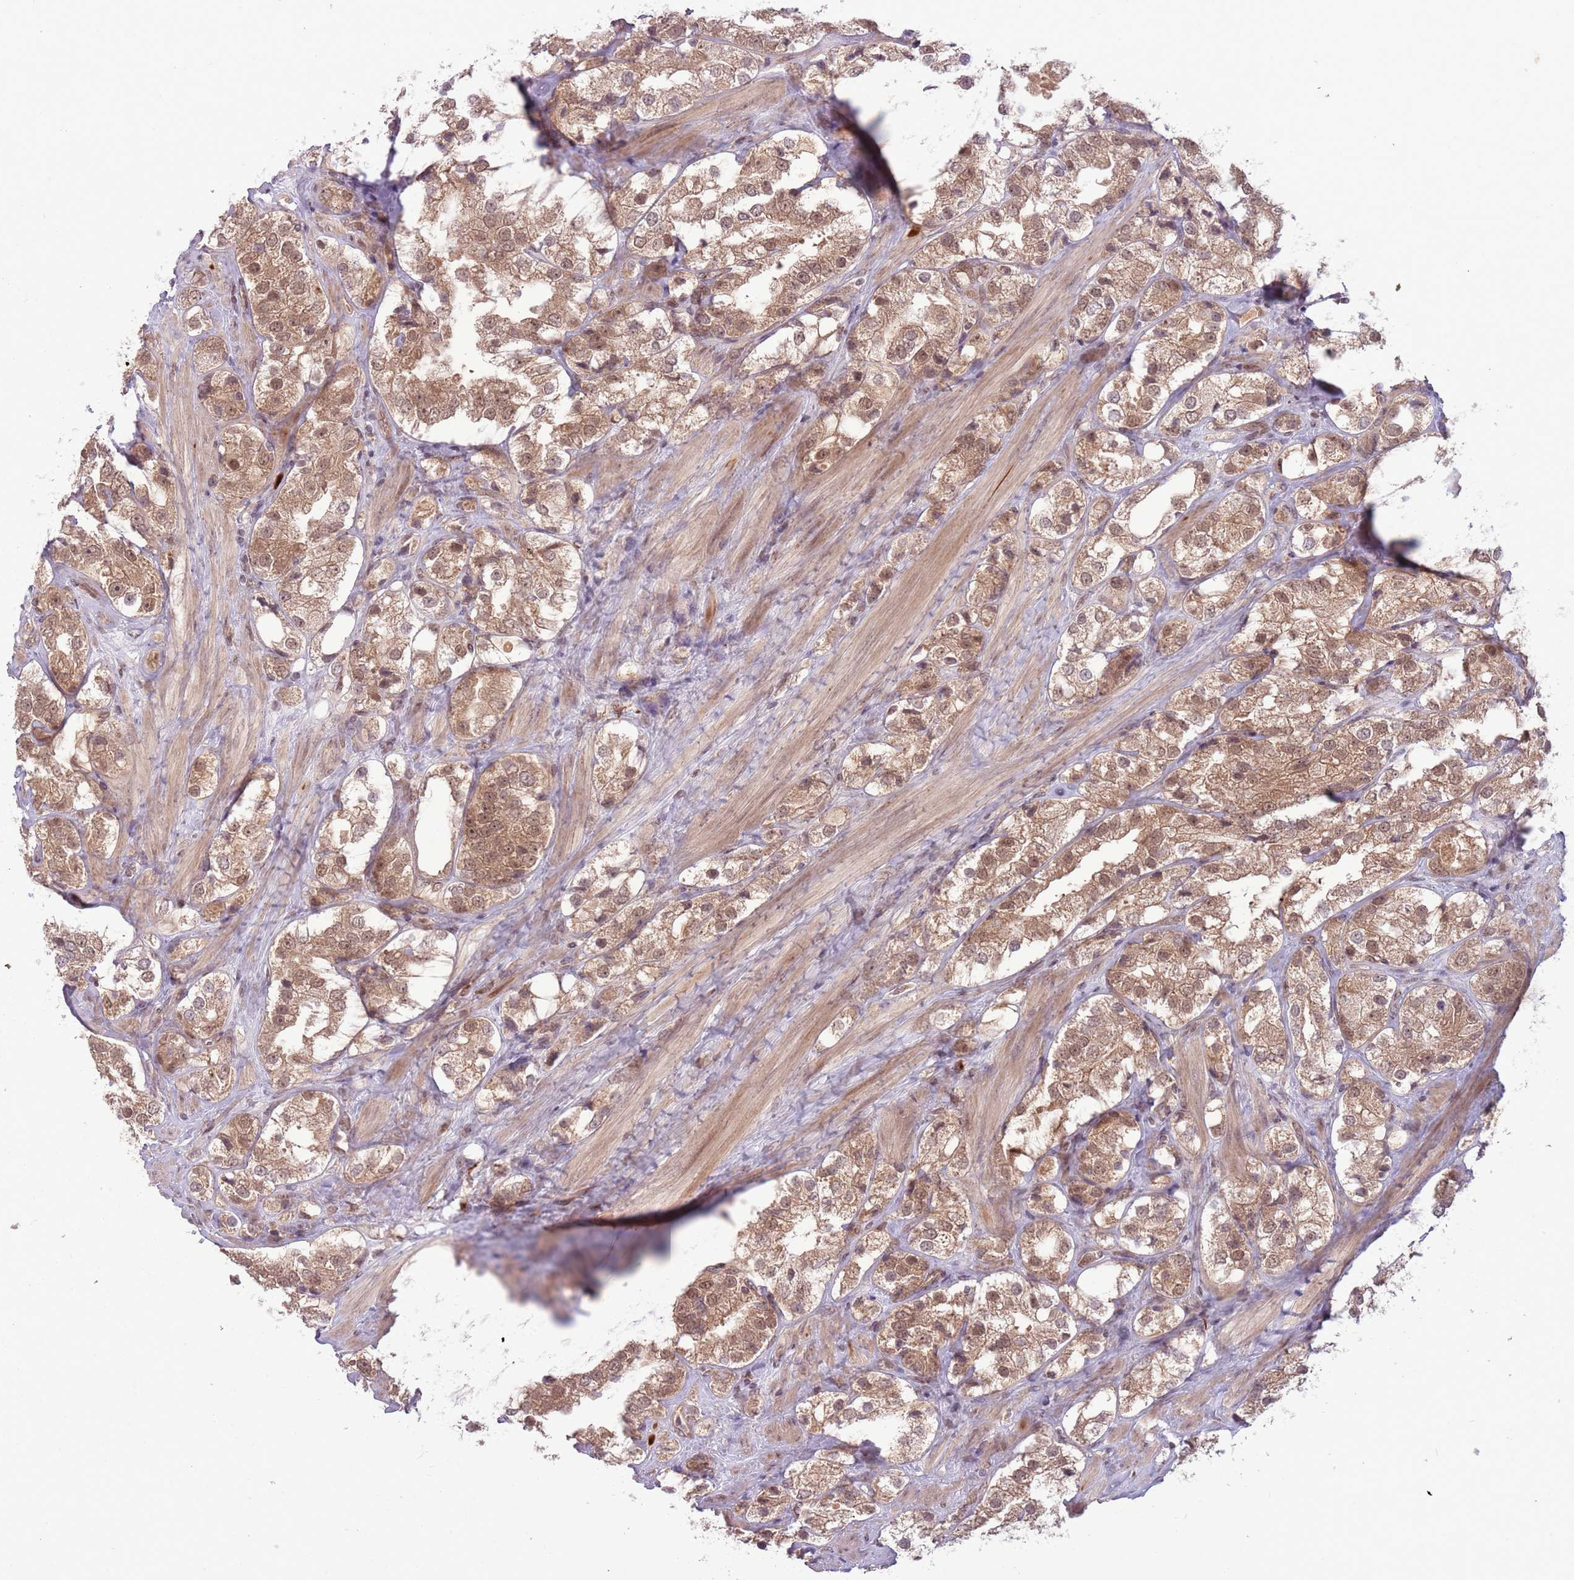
{"staining": {"intensity": "moderate", "quantity": ">75%", "location": "cytoplasmic/membranous,nuclear"}, "tissue": "prostate cancer", "cell_type": "Tumor cells", "image_type": "cancer", "snomed": [{"axis": "morphology", "description": "Adenocarcinoma, NOS"}, {"axis": "topography", "description": "Prostate"}], "caption": "Adenocarcinoma (prostate) tissue demonstrates moderate cytoplasmic/membranous and nuclear expression in about >75% of tumor cells, visualized by immunohistochemistry.", "gene": "ADAMTS3", "patient": {"sex": "male", "age": 79}}